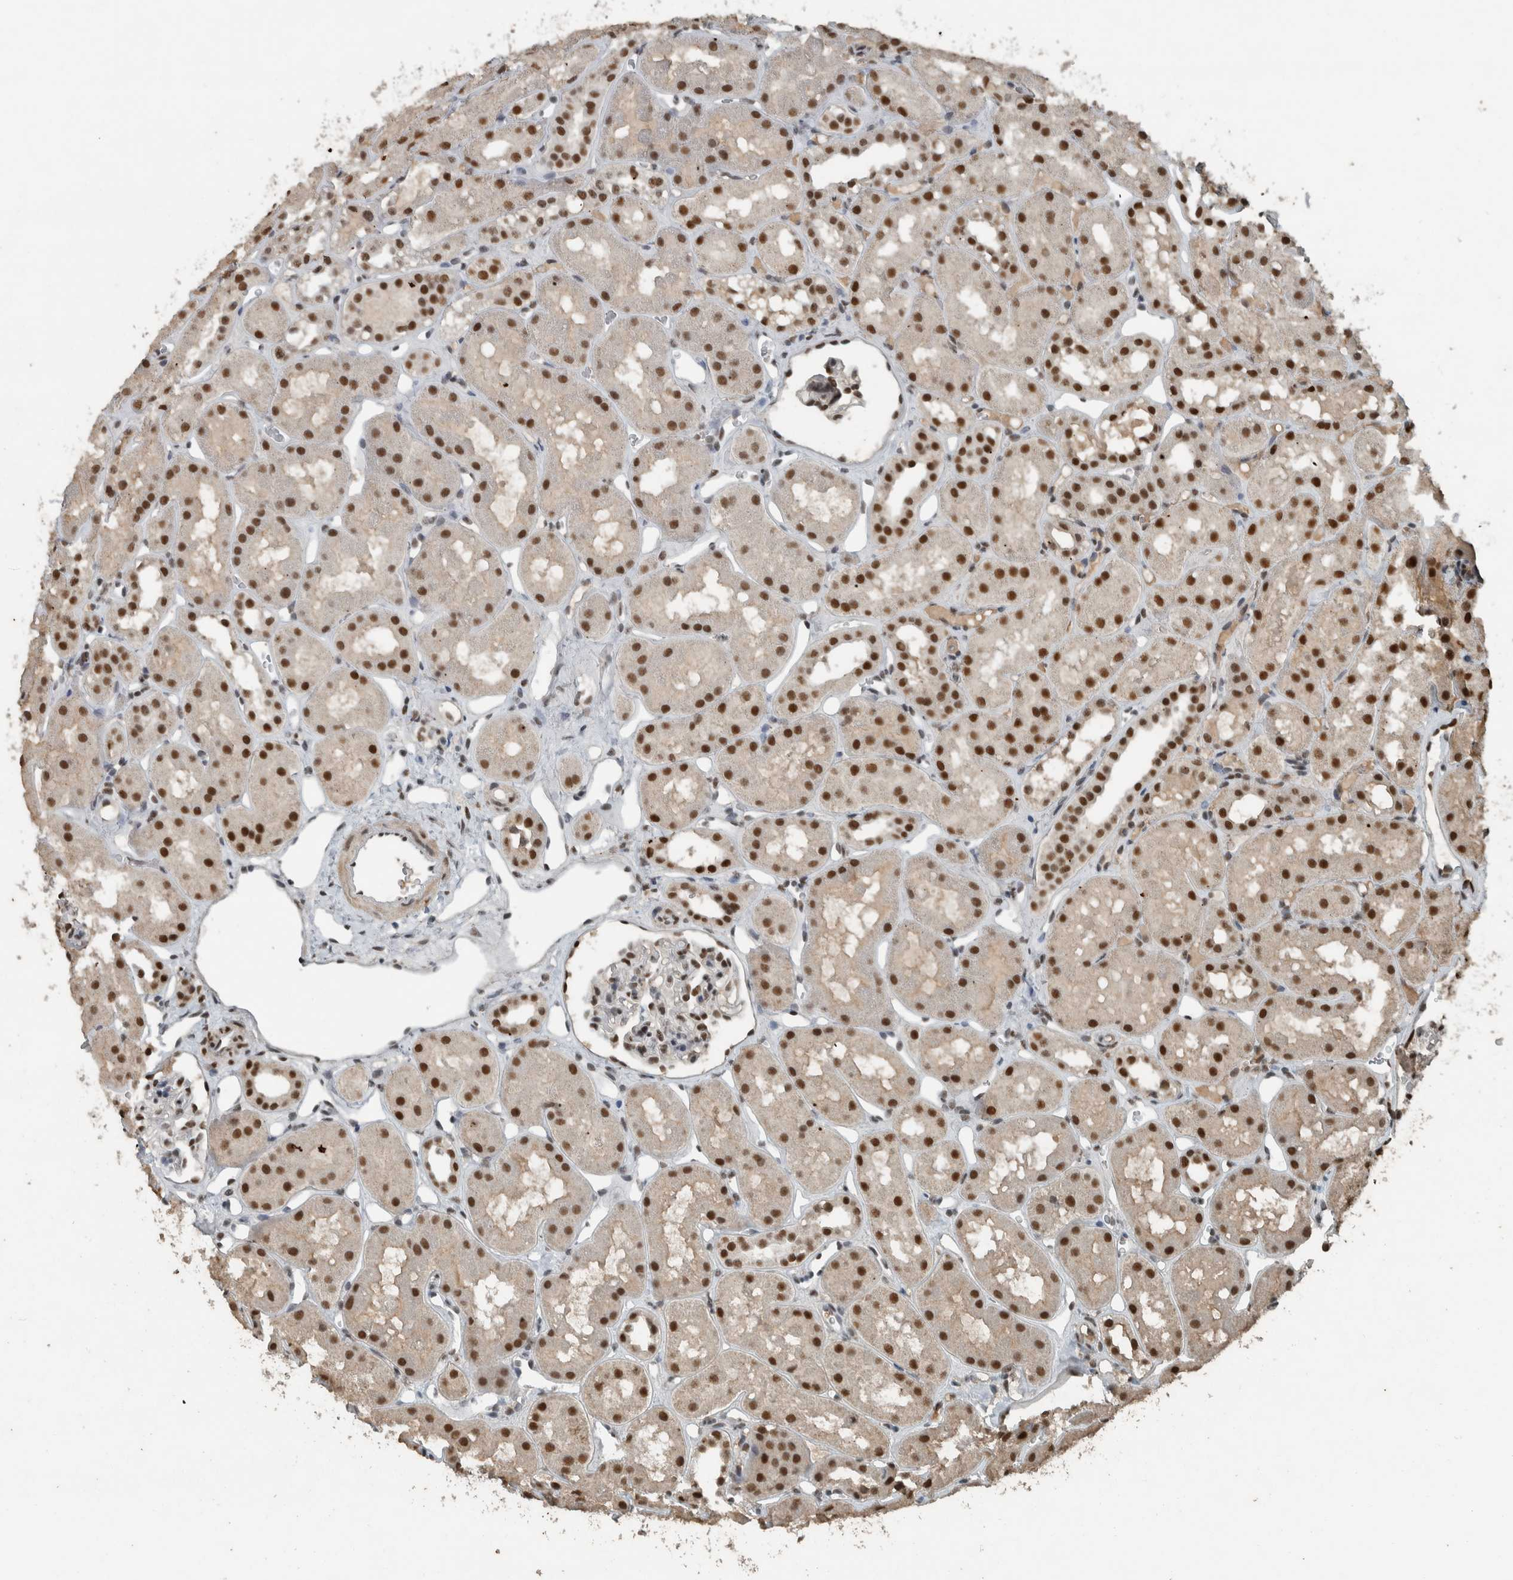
{"staining": {"intensity": "moderate", "quantity": "25%-75%", "location": "nuclear"}, "tissue": "kidney", "cell_type": "Cells in glomeruli", "image_type": "normal", "snomed": [{"axis": "morphology", "description": "Normal tissue, NOS"}, {"axis": "topography", "description": "Kidney"}], "caption": "Brown immunohistochemical staining in normal kidney reveals moderate nuclear expression in approximately 25%-75% of cells in glomeruli.", "gene": "ZNF24", "patient": {"sex": "male", "age": 16}}